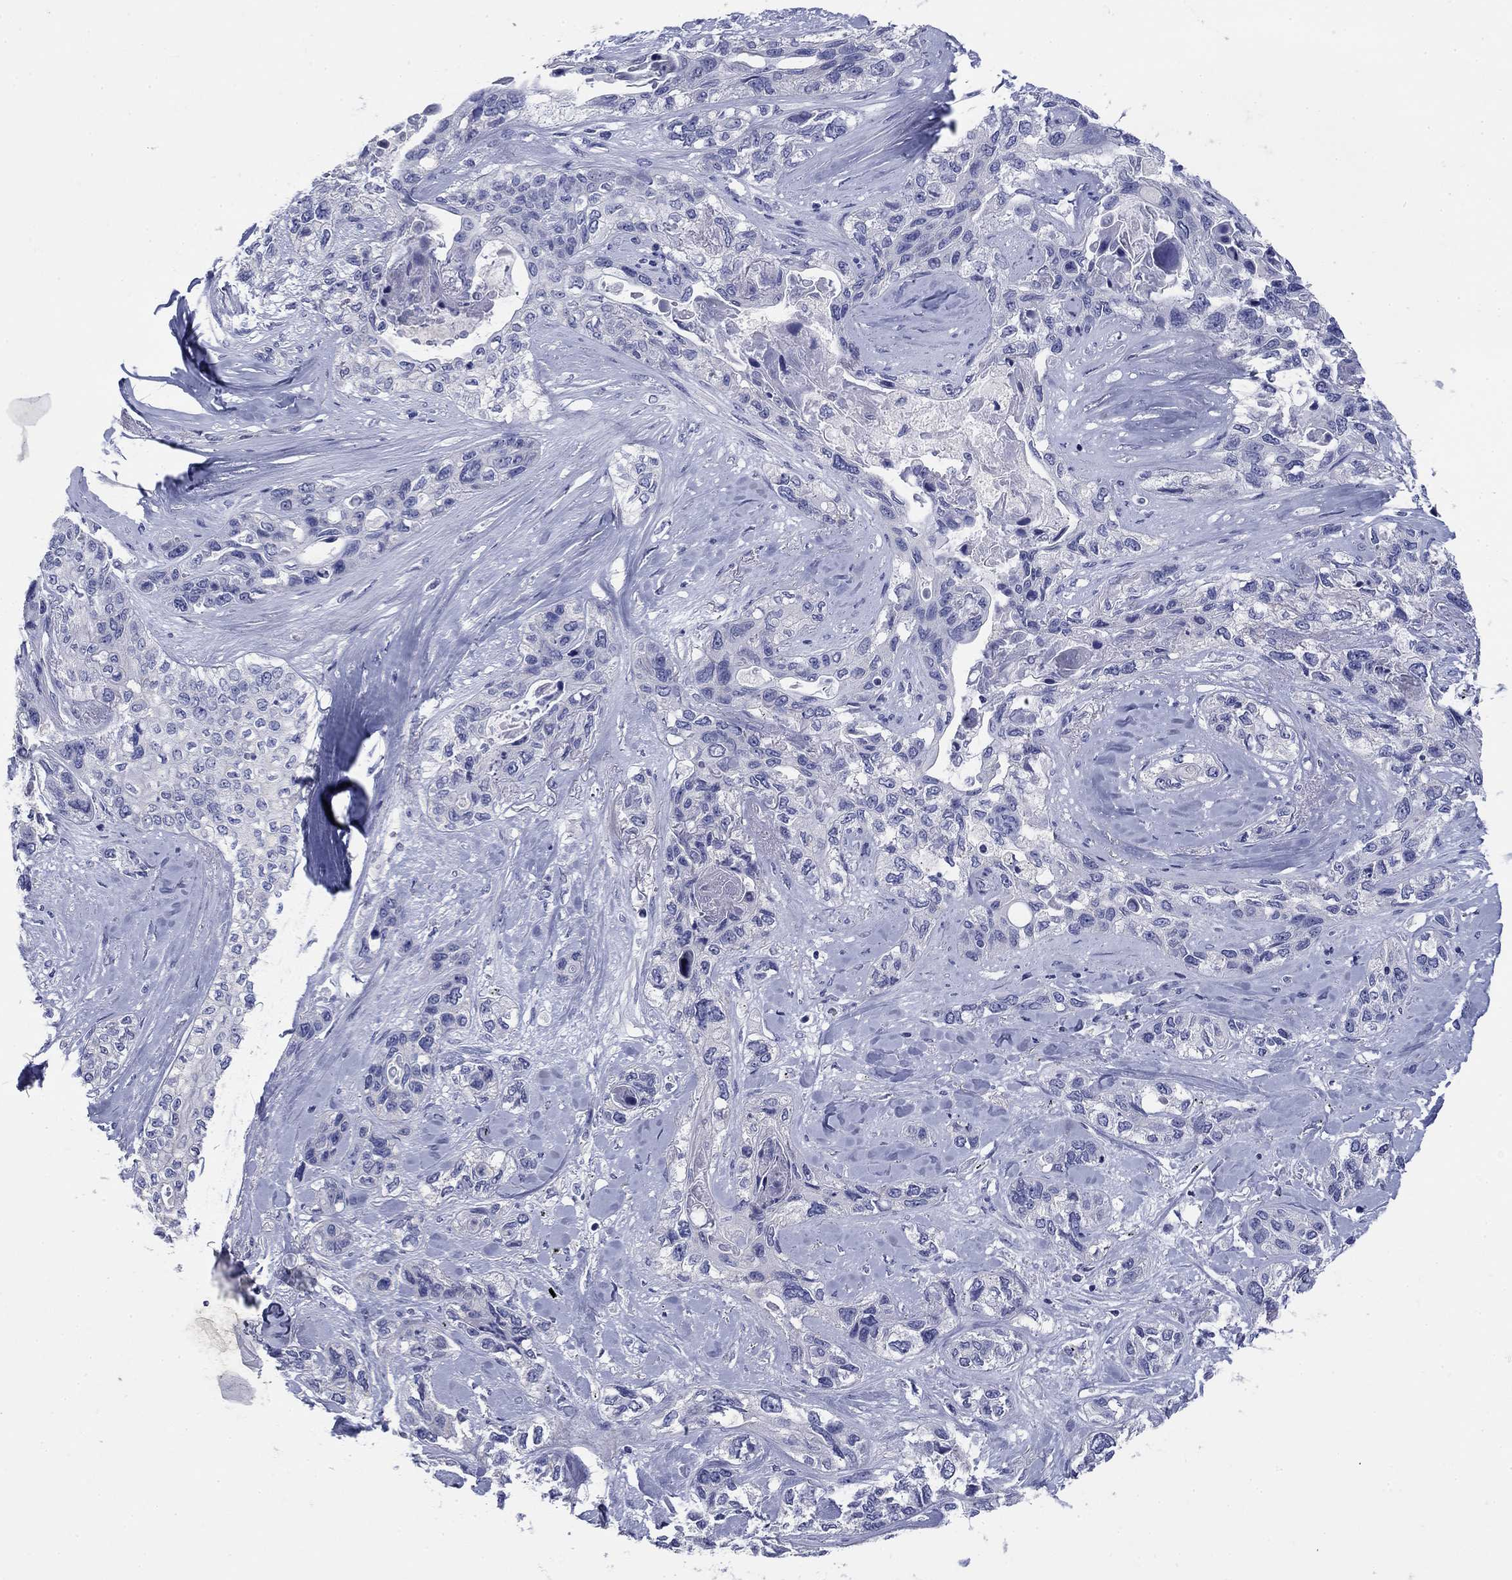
{"staining": {"intensity": "negative", "quantity": "none", "location": "none"}, "tissue": "lung cancer", "cell_type": "Tumor cells", "image_type": "cancer", "snomed": [{"axis": "morphology", "description": "Squamous cell carcinoma, NOS"}, {"axis": "topography", "description": "Lung"}], "caption": "The immunohistochemistry micrograph has no significant staining in tumor cells of lung cancer (squamous cell carcinoma) tissue.", "gene": "PRKCG", "patient": {"sex": "female", "age": 70}}